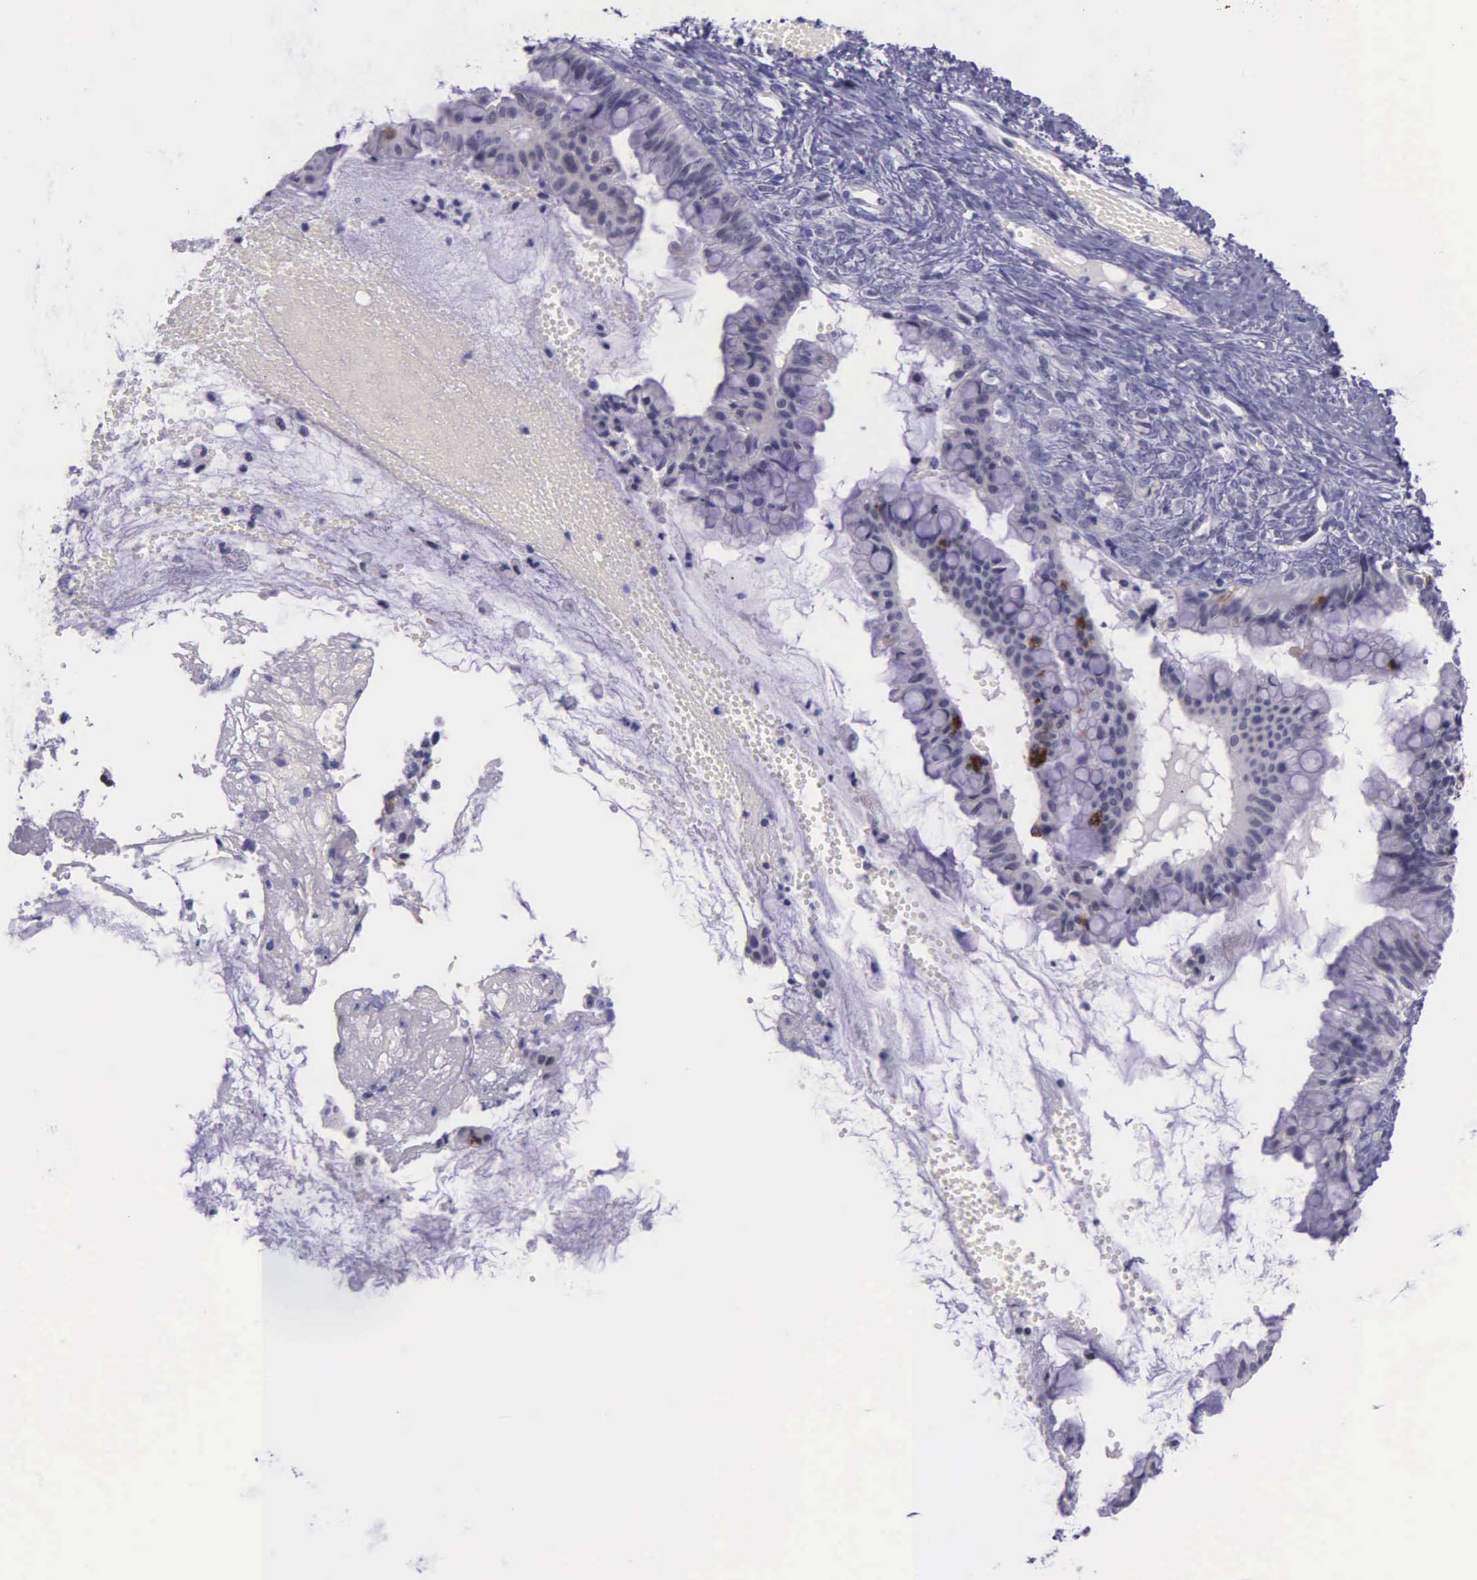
{"staining": {"intensity": "negative", "quantity": "none", "location": "none"}, "tissue": "ovarian cancer", "cell_type": "Tumor cells", "image_type": "cancer", "snomed": [{"axis": "morphology", "description": "Cystadenocarcinoma, mucinous, NOS"}, {"axis": "topography", "description": "Ovary"}], "caption": "Tumor cells show no significant positivity in ovarian cancer (mucinous cystadenocarcinoma).", "gene": "AHNAK2", "patient": {"sex": "female", "age": 57}}